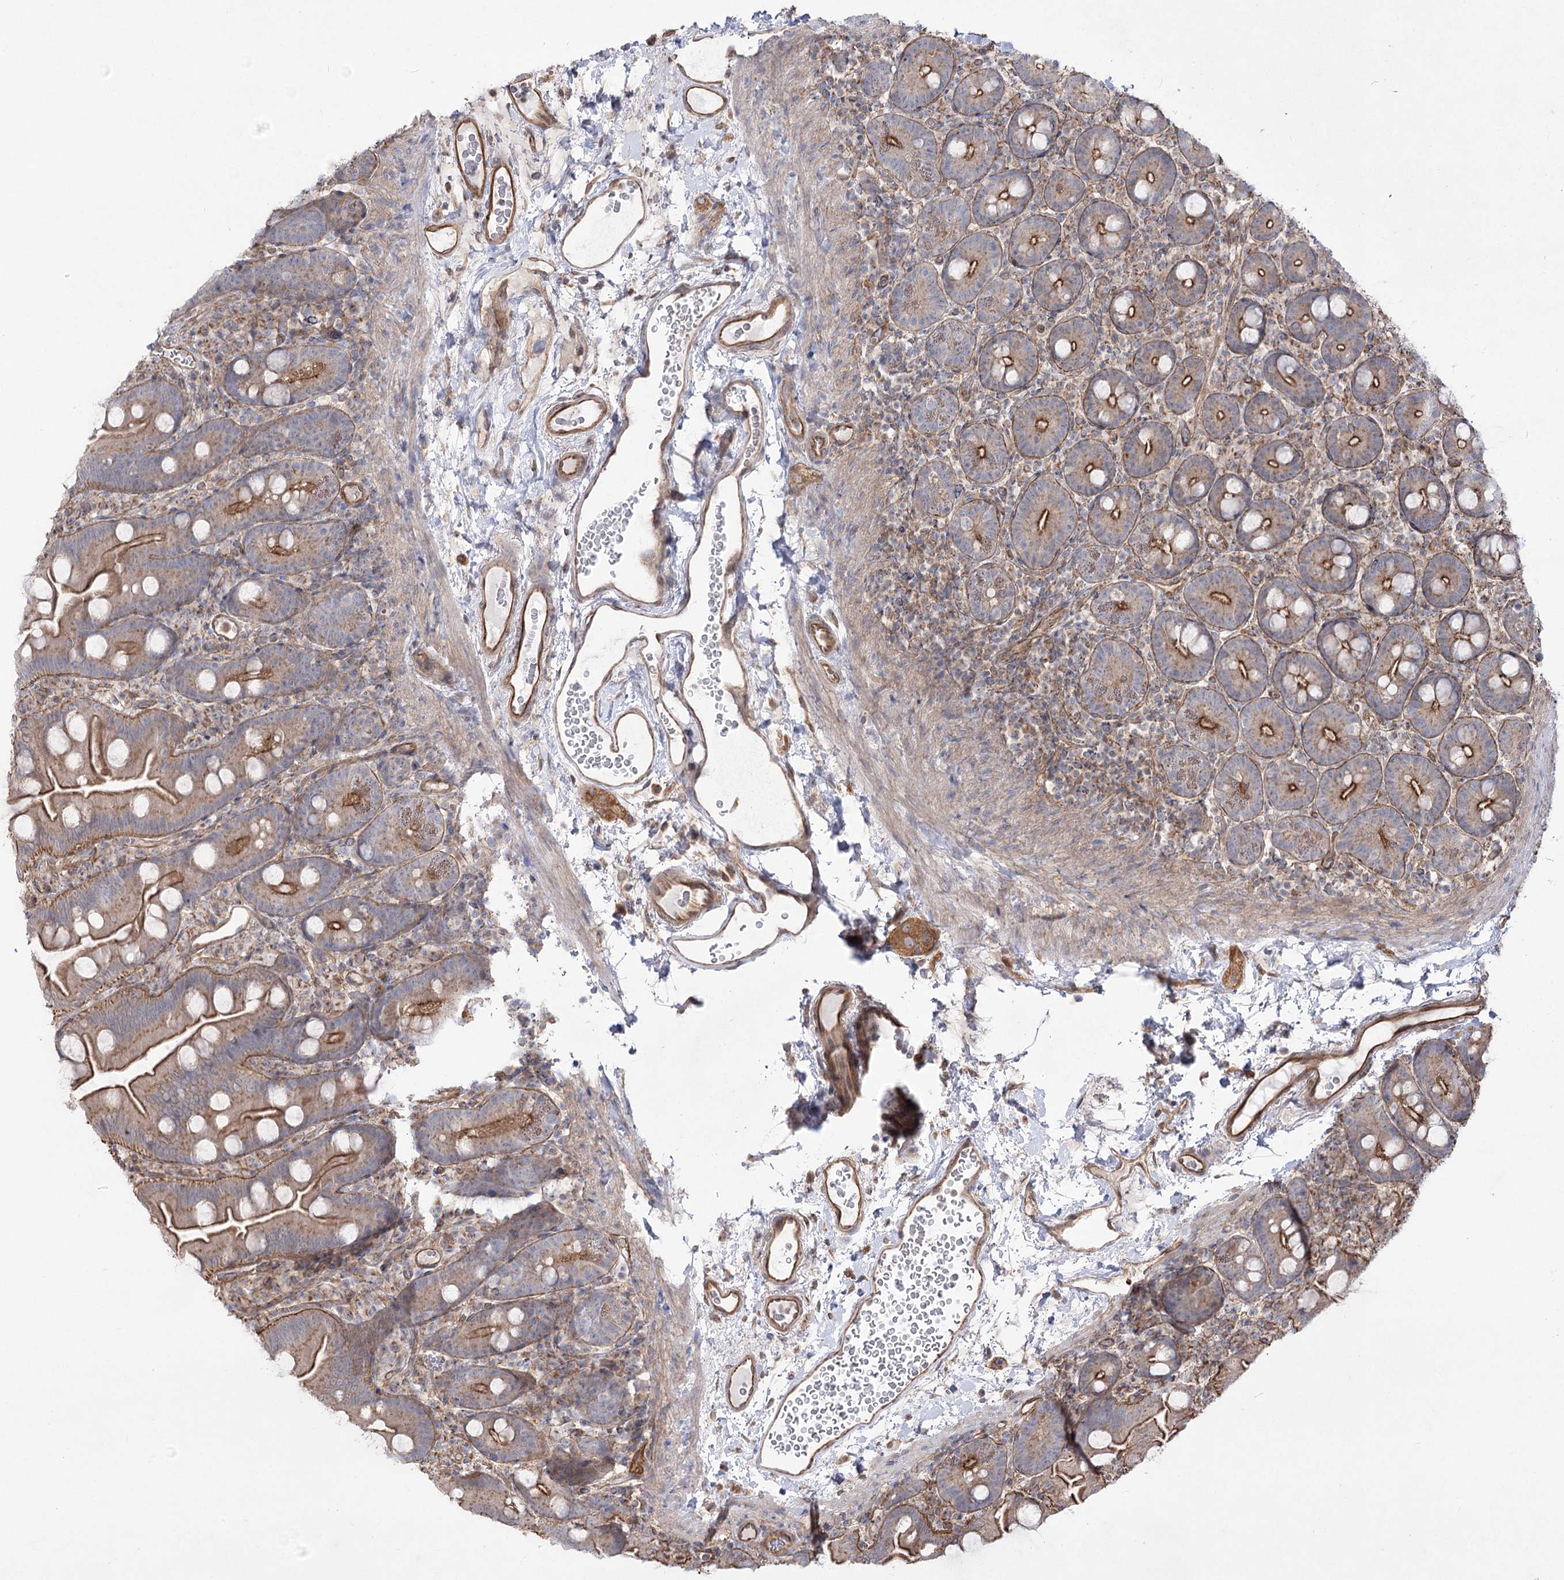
{"staining": {"intensity": "strong", "quantity": ">75%", "location": "cytoplasmic/membranous"}, "tissue": "small intestine", "cell_type": "Glandular cells", "image_type": "normal", "snomed": [{"axis": "morphology", "description": "Normal tissue, NOS"}, {"axis": "topography", "description": "Small intestine"}], "caption": "High-magnification brightfield microscopy of normal small intestine stained with DAB (brown) and counterstained with hematoxylin (blue). glandular cells exhibit strong cytoplasmic/membranous positivity is present in approximately>75% of cells.", "gene": "SH3BP5L", "patient": {"sex": "female", "age": 68}}